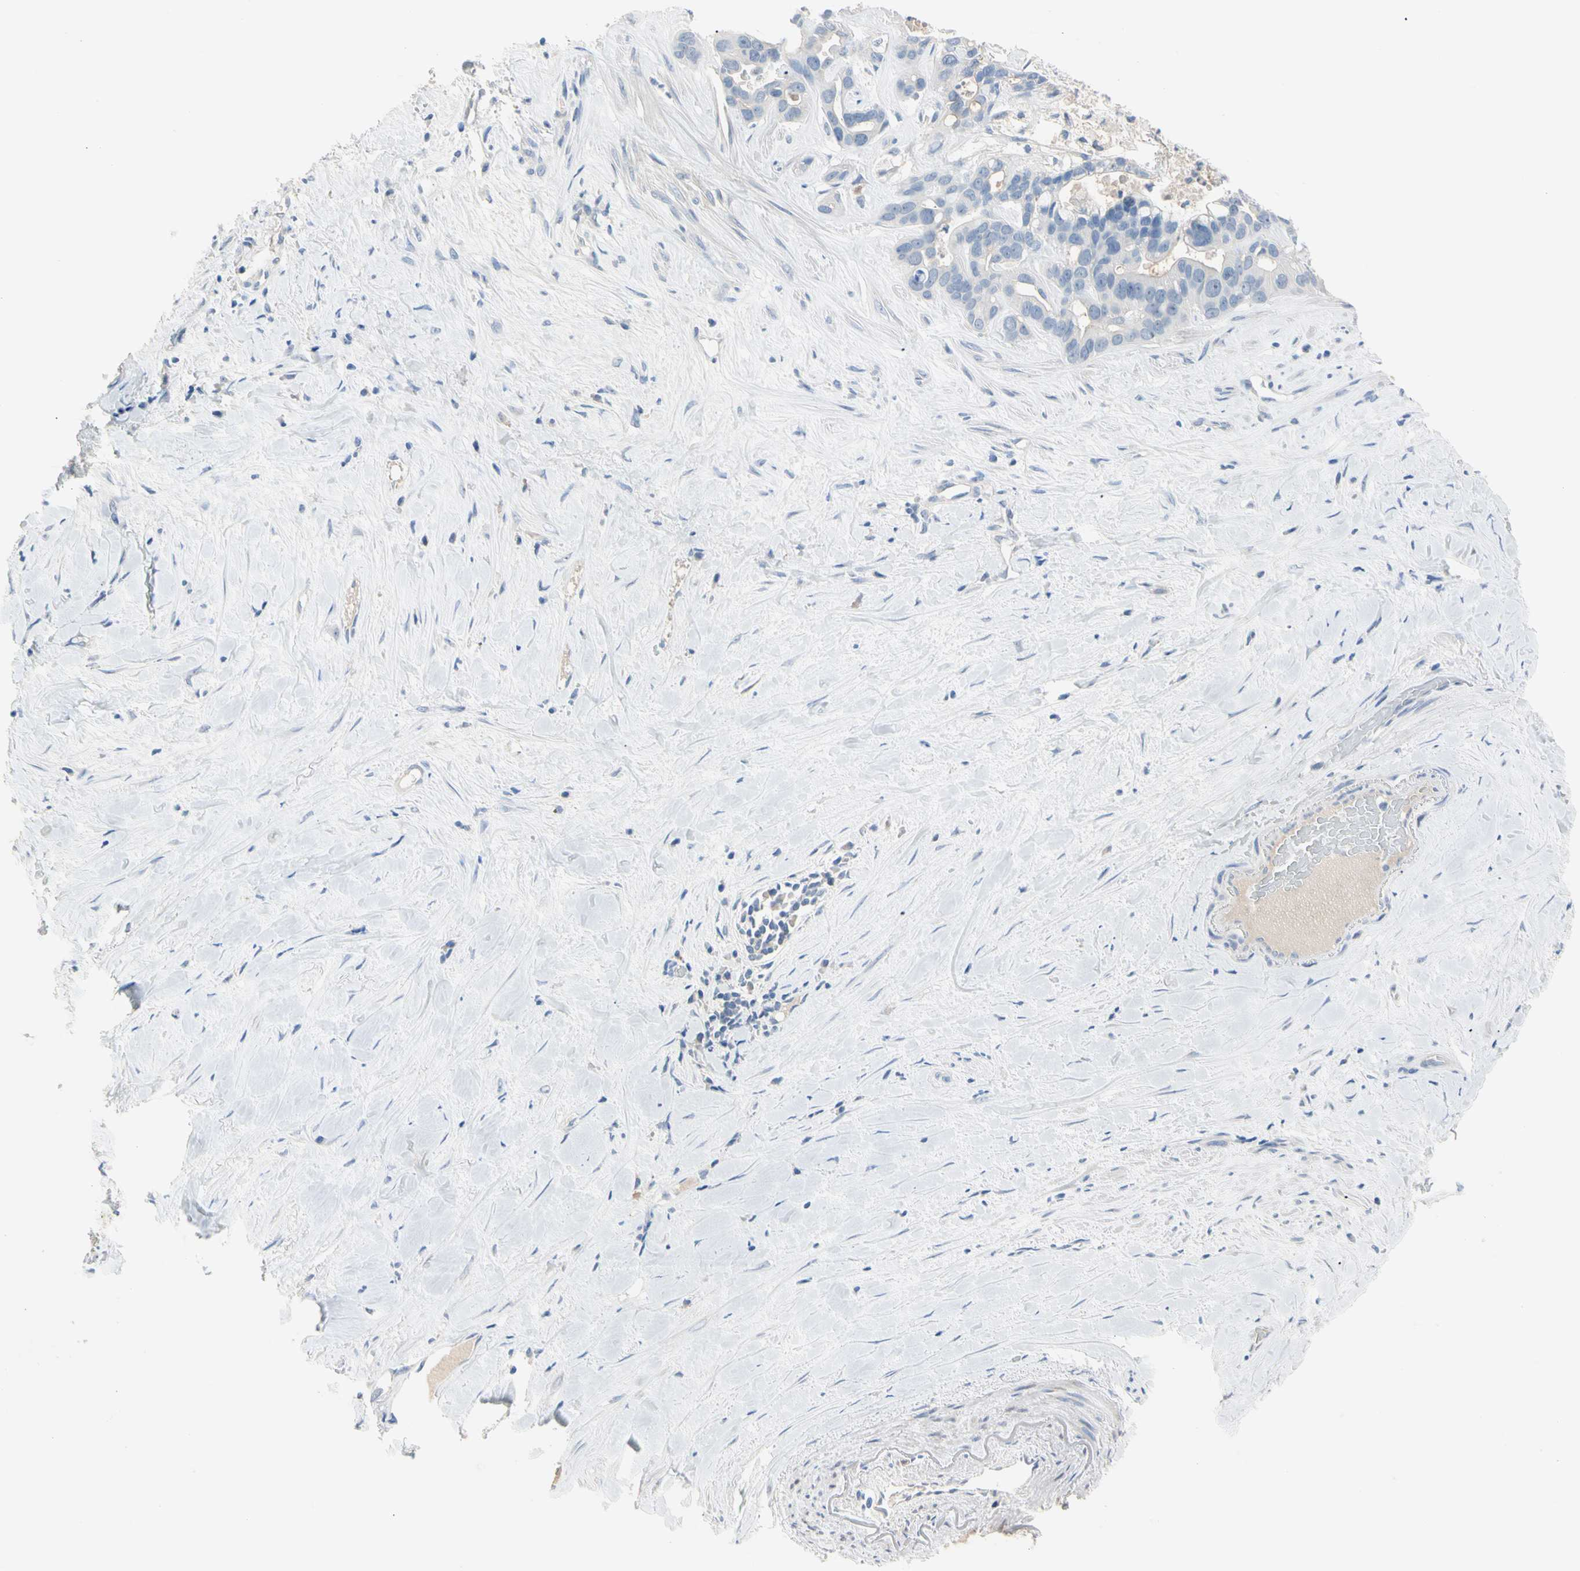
{"staining": {"intensity": "negative", "quantity": "none", "location": "none"}, "tissue": "liver cancer", "cell_type": "Tumor cells", "image_type": "cancer", "snomed": [{"axis": "morphology", "description": "Cholangiocarcinoma"}, {"axis": "topography", "description": "Liver"}], "caption": "A high-resolution photomicrograph shows immunohistochemistry (IHC) staining of cholangiocarcinoma (liver), which shows no significant positivity in tumor cells.", "gene": "MARK1", "patient": {"sex": "female", "age": 65}}